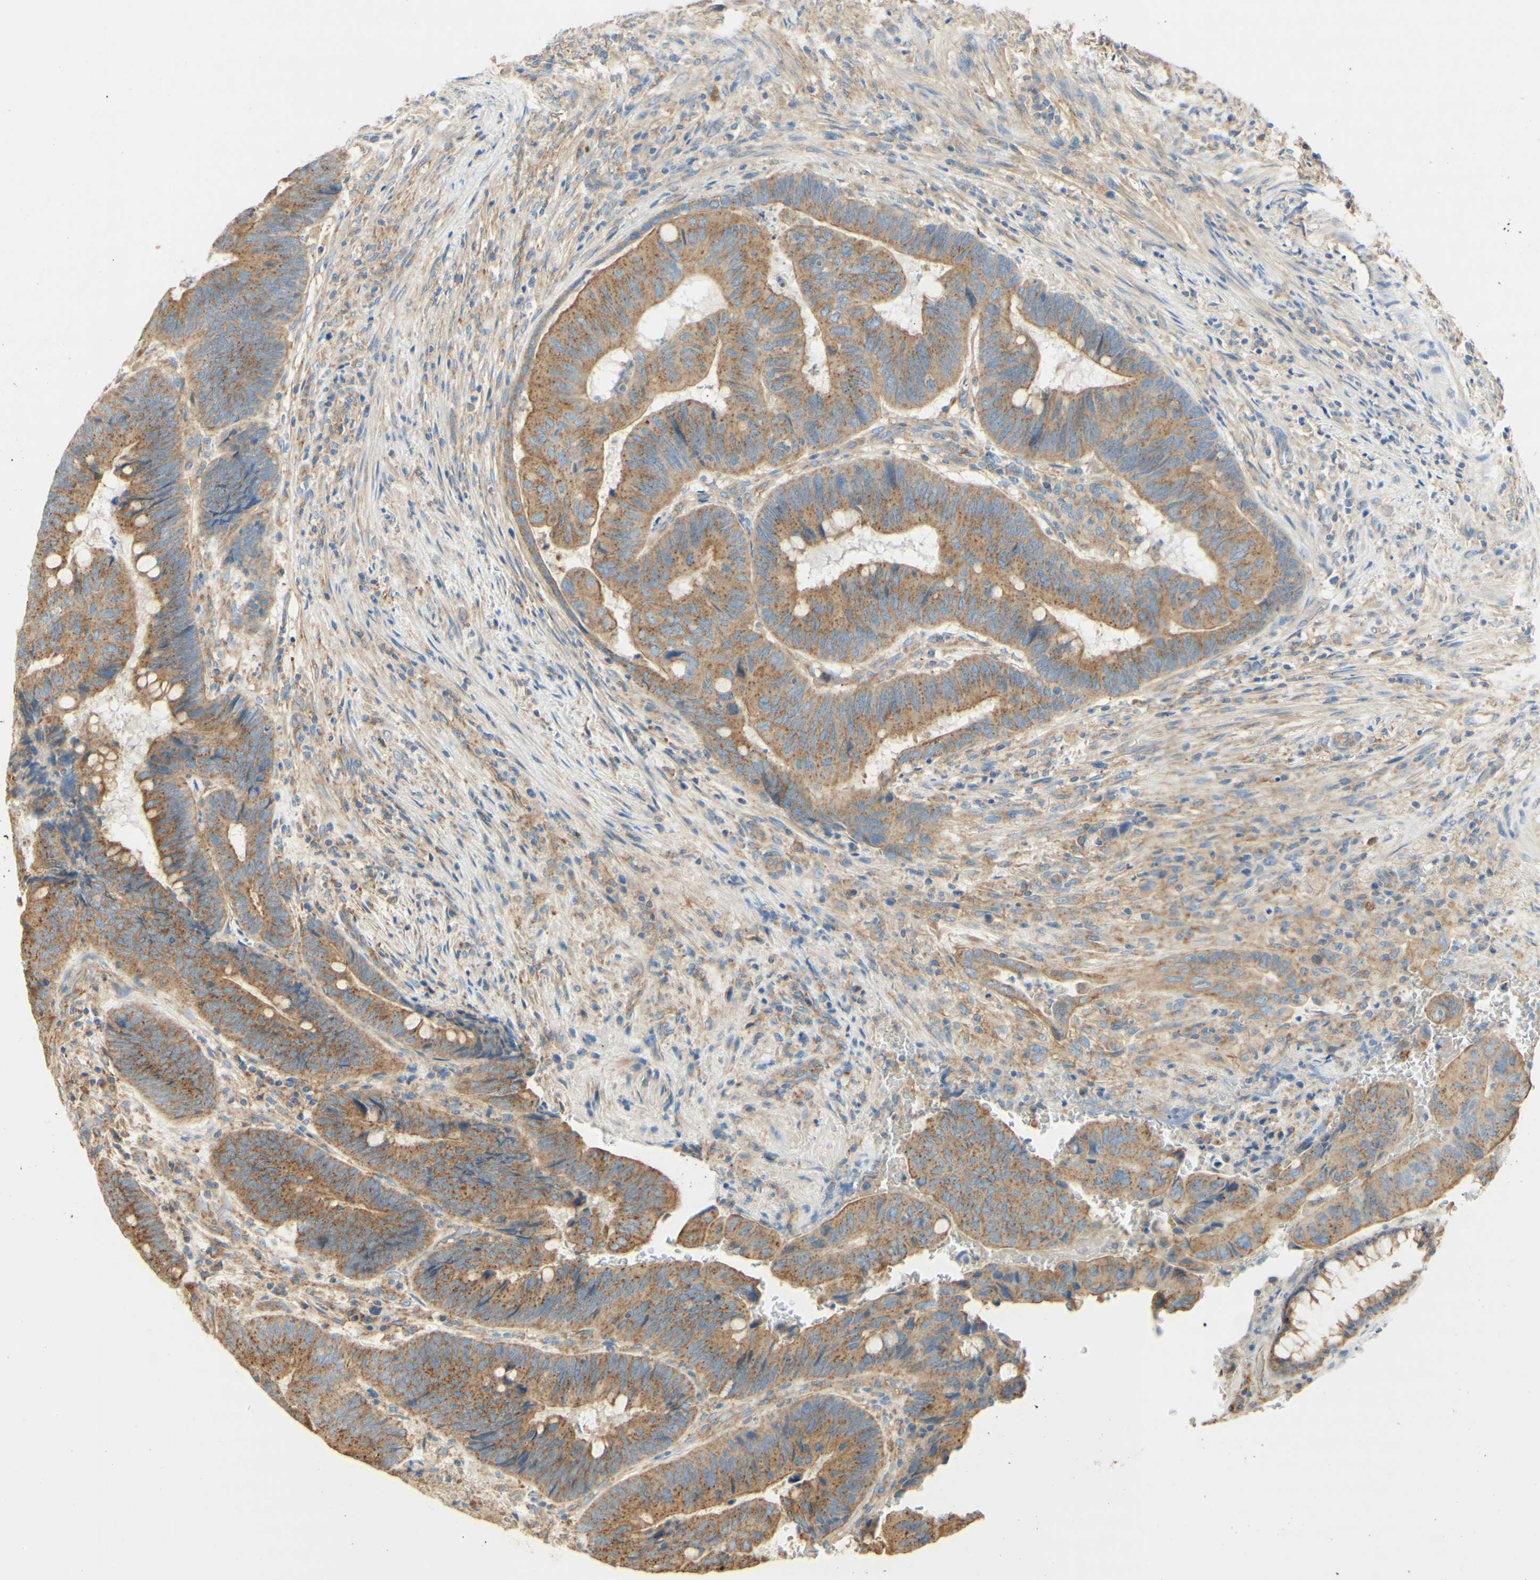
{"staining": {"intensity": "moderate", "quantity": ">75%", "location": "cytoplasmic/membranous"}, "tissue": "colorectal cancer", "cell_type": "Tumor cells", "image_type": "cancer", "snomed": [{"axis": "morphology", "description": "Normal tissue, NOS"}, {"axis": "morphology", "description": "Adenocarcinoma, NOS"}, {"axis": "topography", "description": "Rectum"}, {"axis": "topography", "description": "Peripheral nerve tissue"}], "caption": "Tumor cells demonstrate moderate cytoplasmic/membranous expression in about >75% of cells in adenocarcinoma (colorectal). The staining was performed using DAB to visualize the protein expression in brown, while the nuclei were stained in blue with hematoxylin (Magnification: 20x).", "gene": "CLTC", "patient": {"sex": "male", "age": 92}}